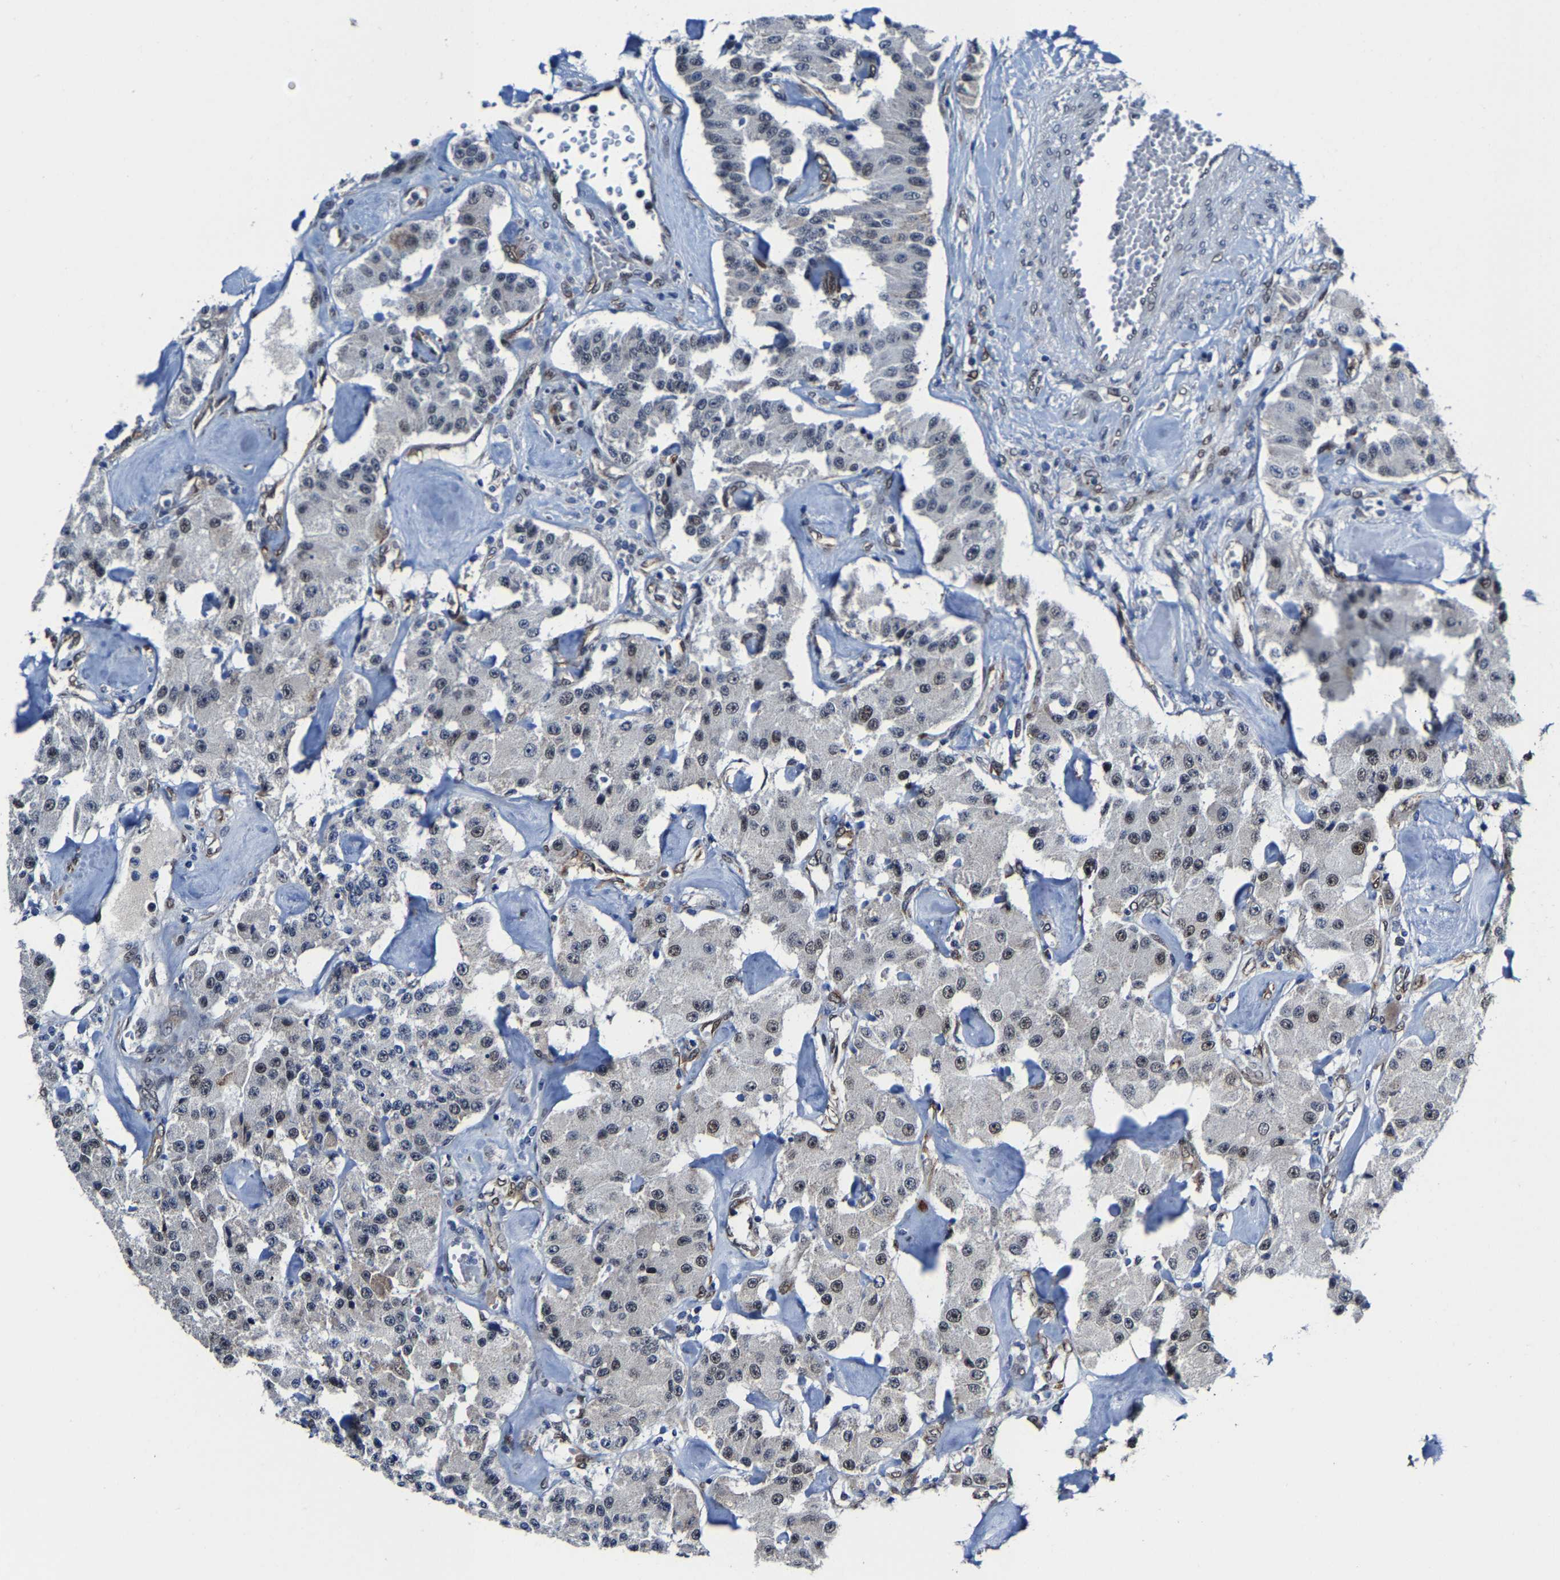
{"staining": {"intensity": "weak", "quantity": "<25%", "location": "nuclear"}, "tissue": "carcinoid", "cell_type": "Tumor cells", "image_type": "cancer", "snomed": [{"axis": "morphology", "description": "Carcinoid, malignant, NOS"}, {"axis": "topography", "description": "Pancreas"}], "caption": "DAB (3,3'-diaminobenzidine) immunohistochemical staining of human carcinoid (malignant) shows no significant positivity in tumor cells.", "gene": "METTL1", "patient": {"sex": "male", "age": 41}}